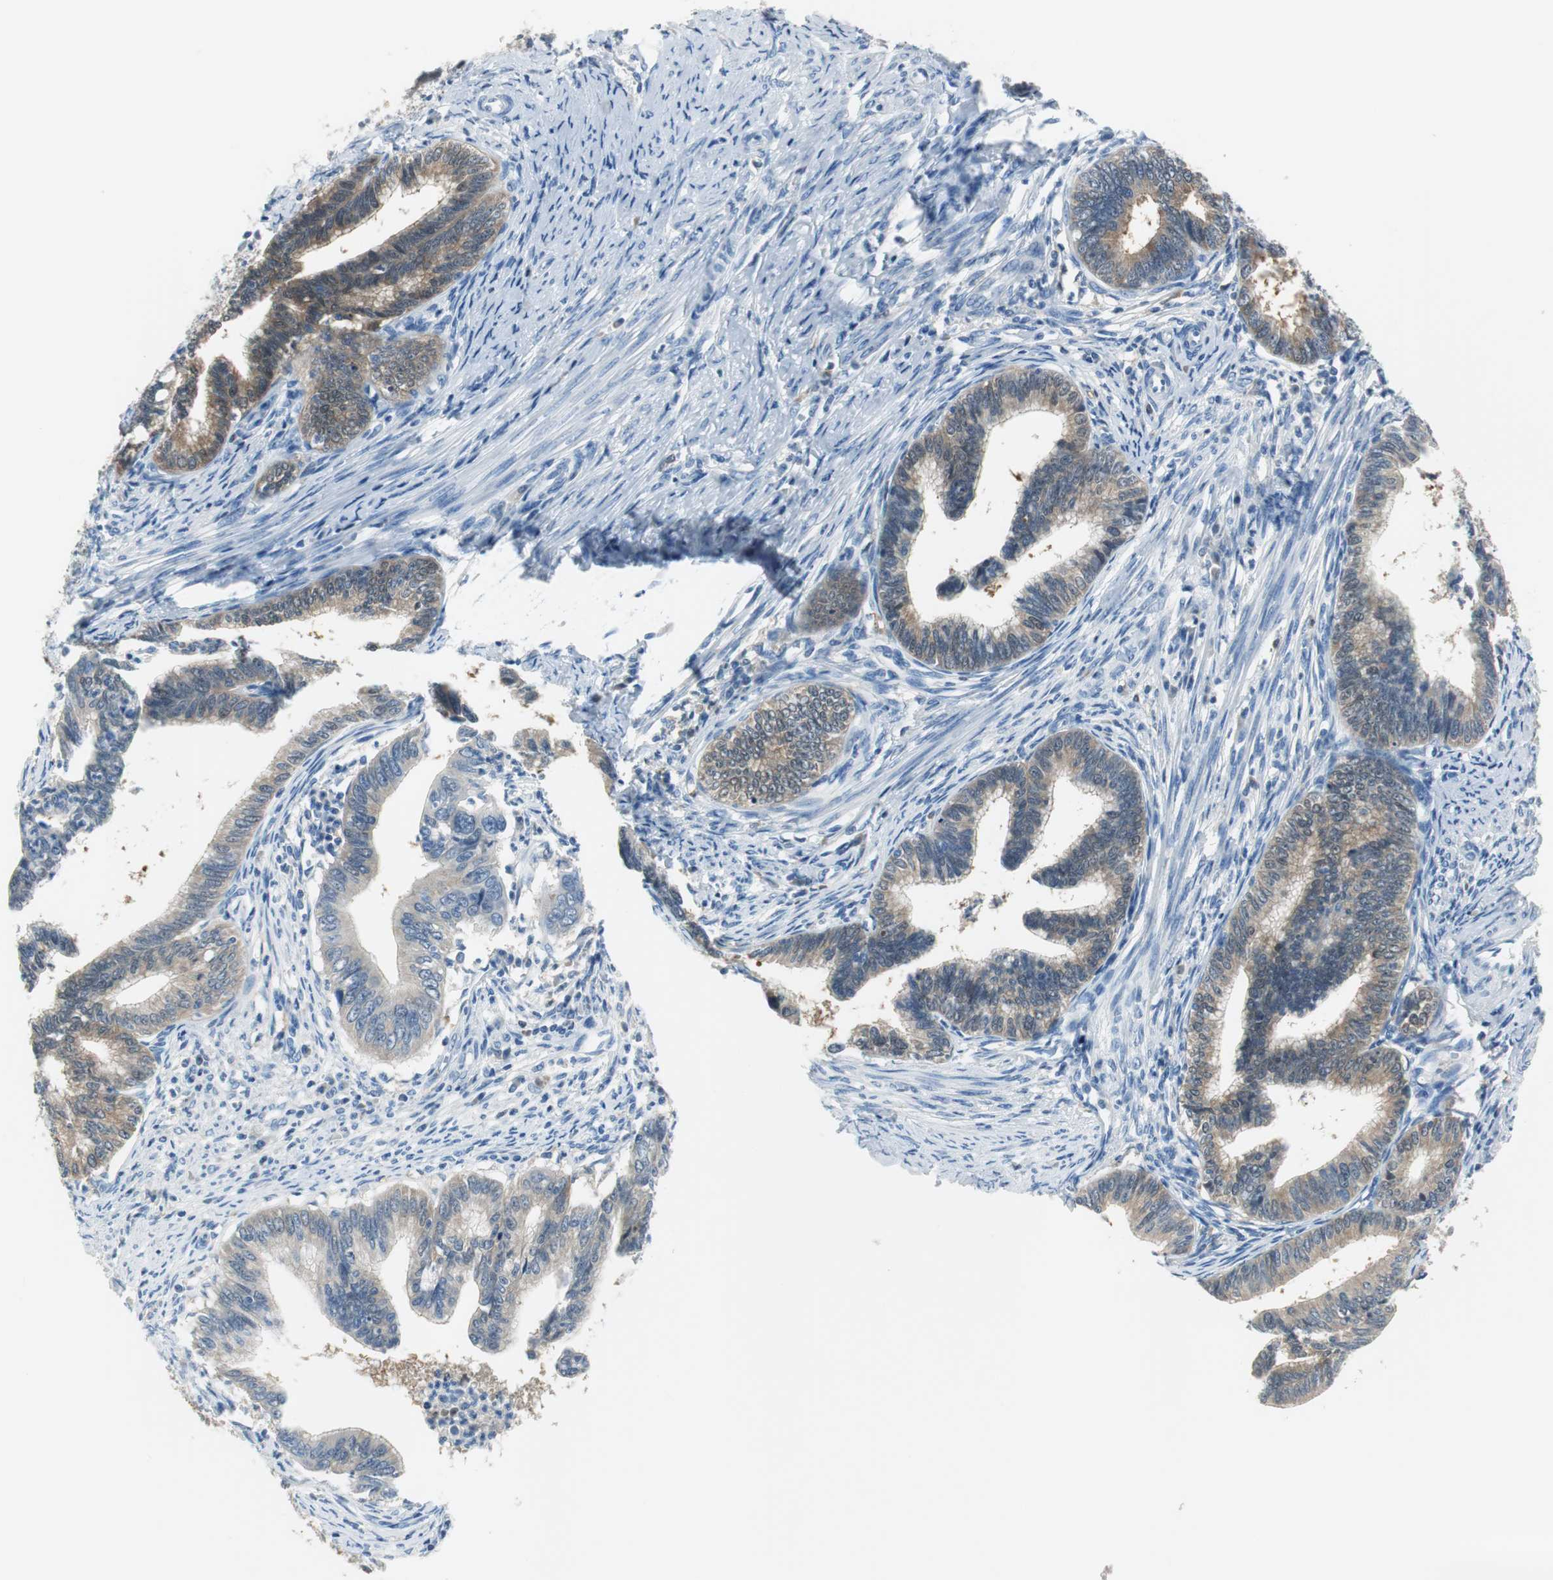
{"staining": {"intensity": "moderate", "quantity": ">75%", "location": "cytoplasmic/membranous"}, "tissue": "cervical cancer", "cell_type": "Tumor cells", "image_type": "cancer", "snomed": [{"axis": "morphology", "description": "Adenocarcinoma, NOS"}, {"axis": "topography", "description": "Cervix"}], "caption": "Human adenocarcinoma (cervical) stained with a protein marker exhibits moderate staining in tumor cells.", "gene": "FBP1", "patient": {"sex": "female", "age": 36}}